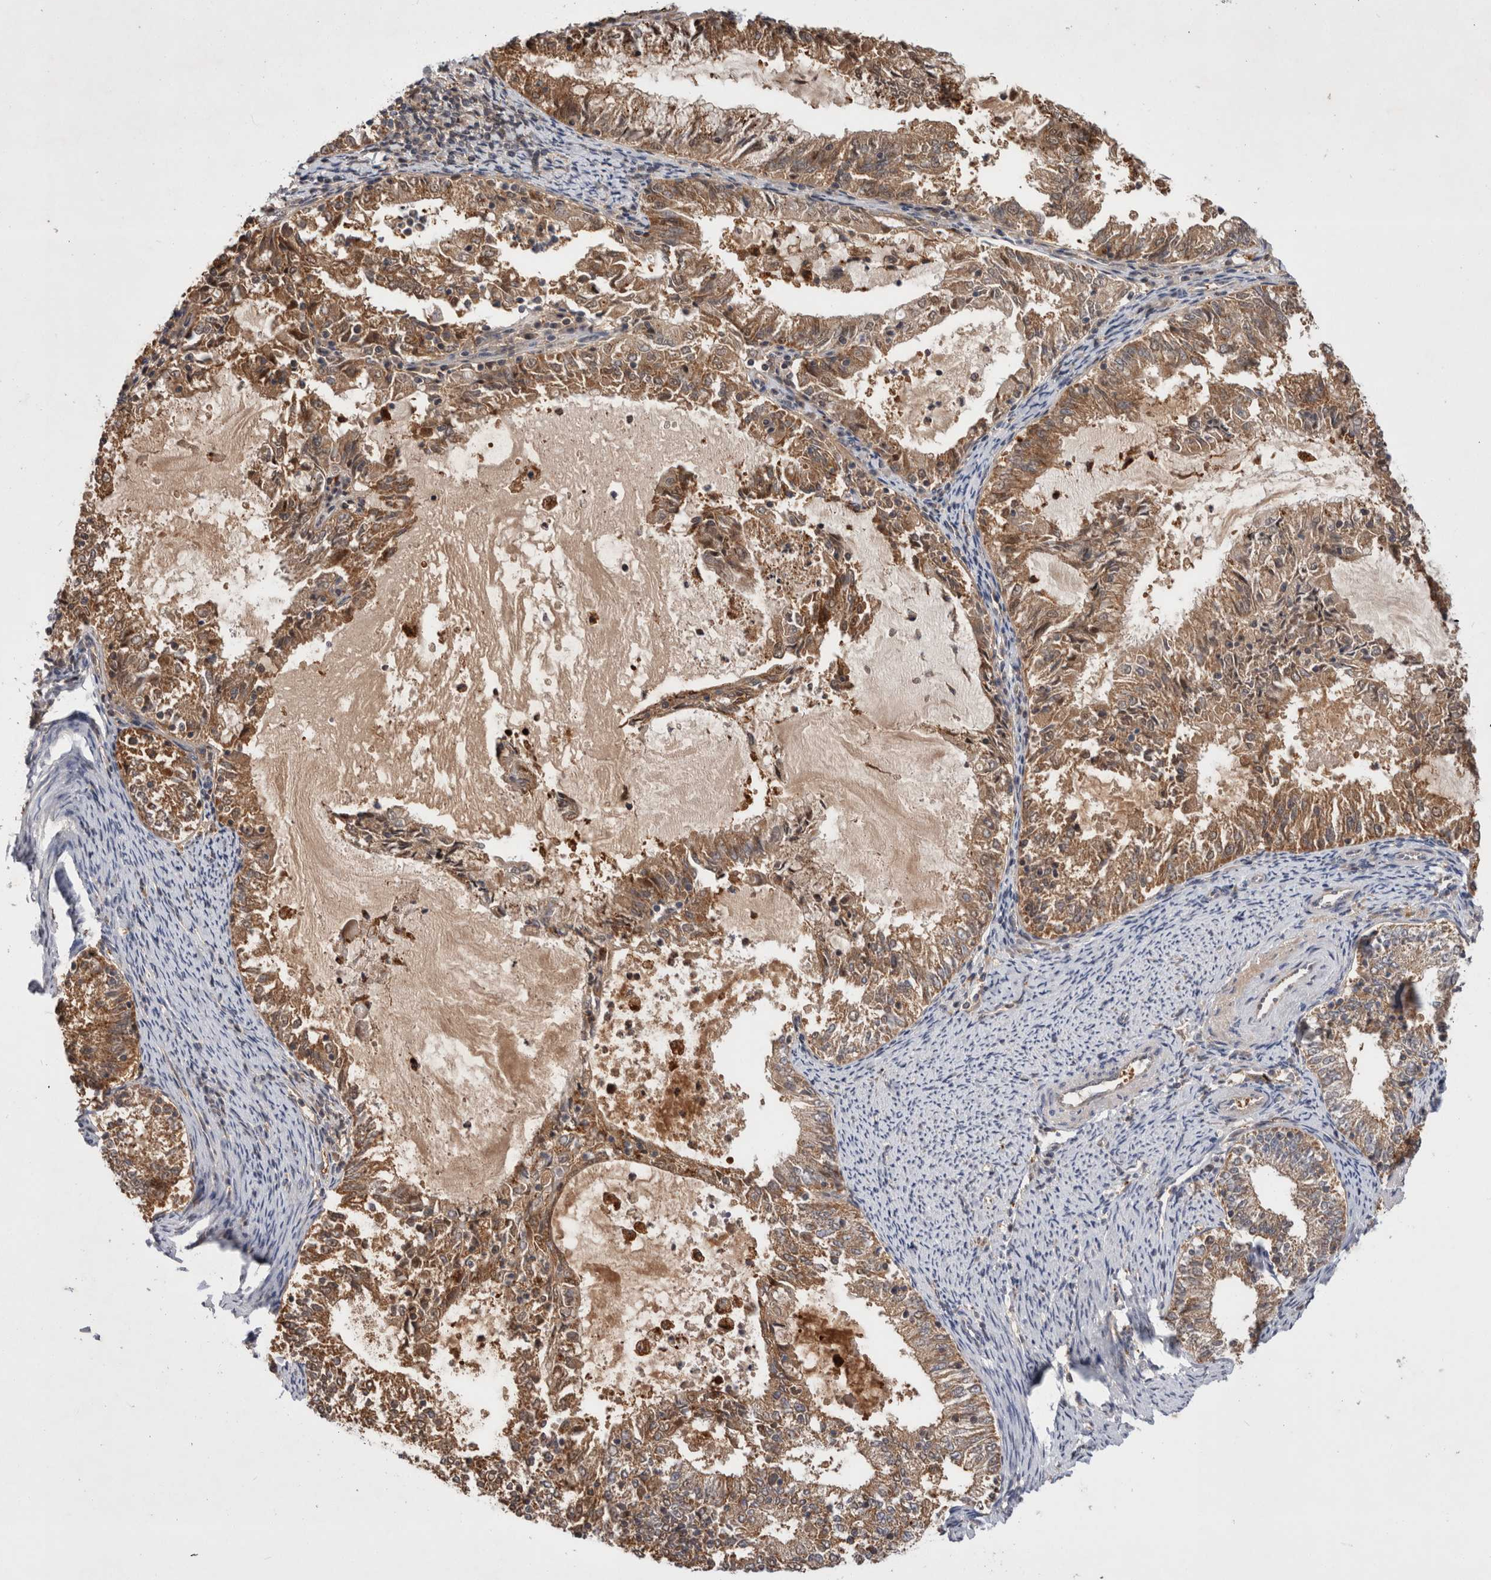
{"staining": {"intensity": "moderate", "quantity": ">75%", "location": "cytoplasmic/membranous"}, "tissue": "endometrial cancer", "cell_type": "Tumor cells", "image_type": "cancer", "snomed": [{"axis": "morphology", "description": "Adenocarcinoma, NOS"}, {"axis": "topography", "description": "Endometrium"}], "caption": "A brown stain labels moderate cytoplasmic/membranous staining of a protein in endometrial cancer (adenocarcinoma) tumor cells.", "gene": "MRPL37", "patient": {"sex": "female", "age": 57}}